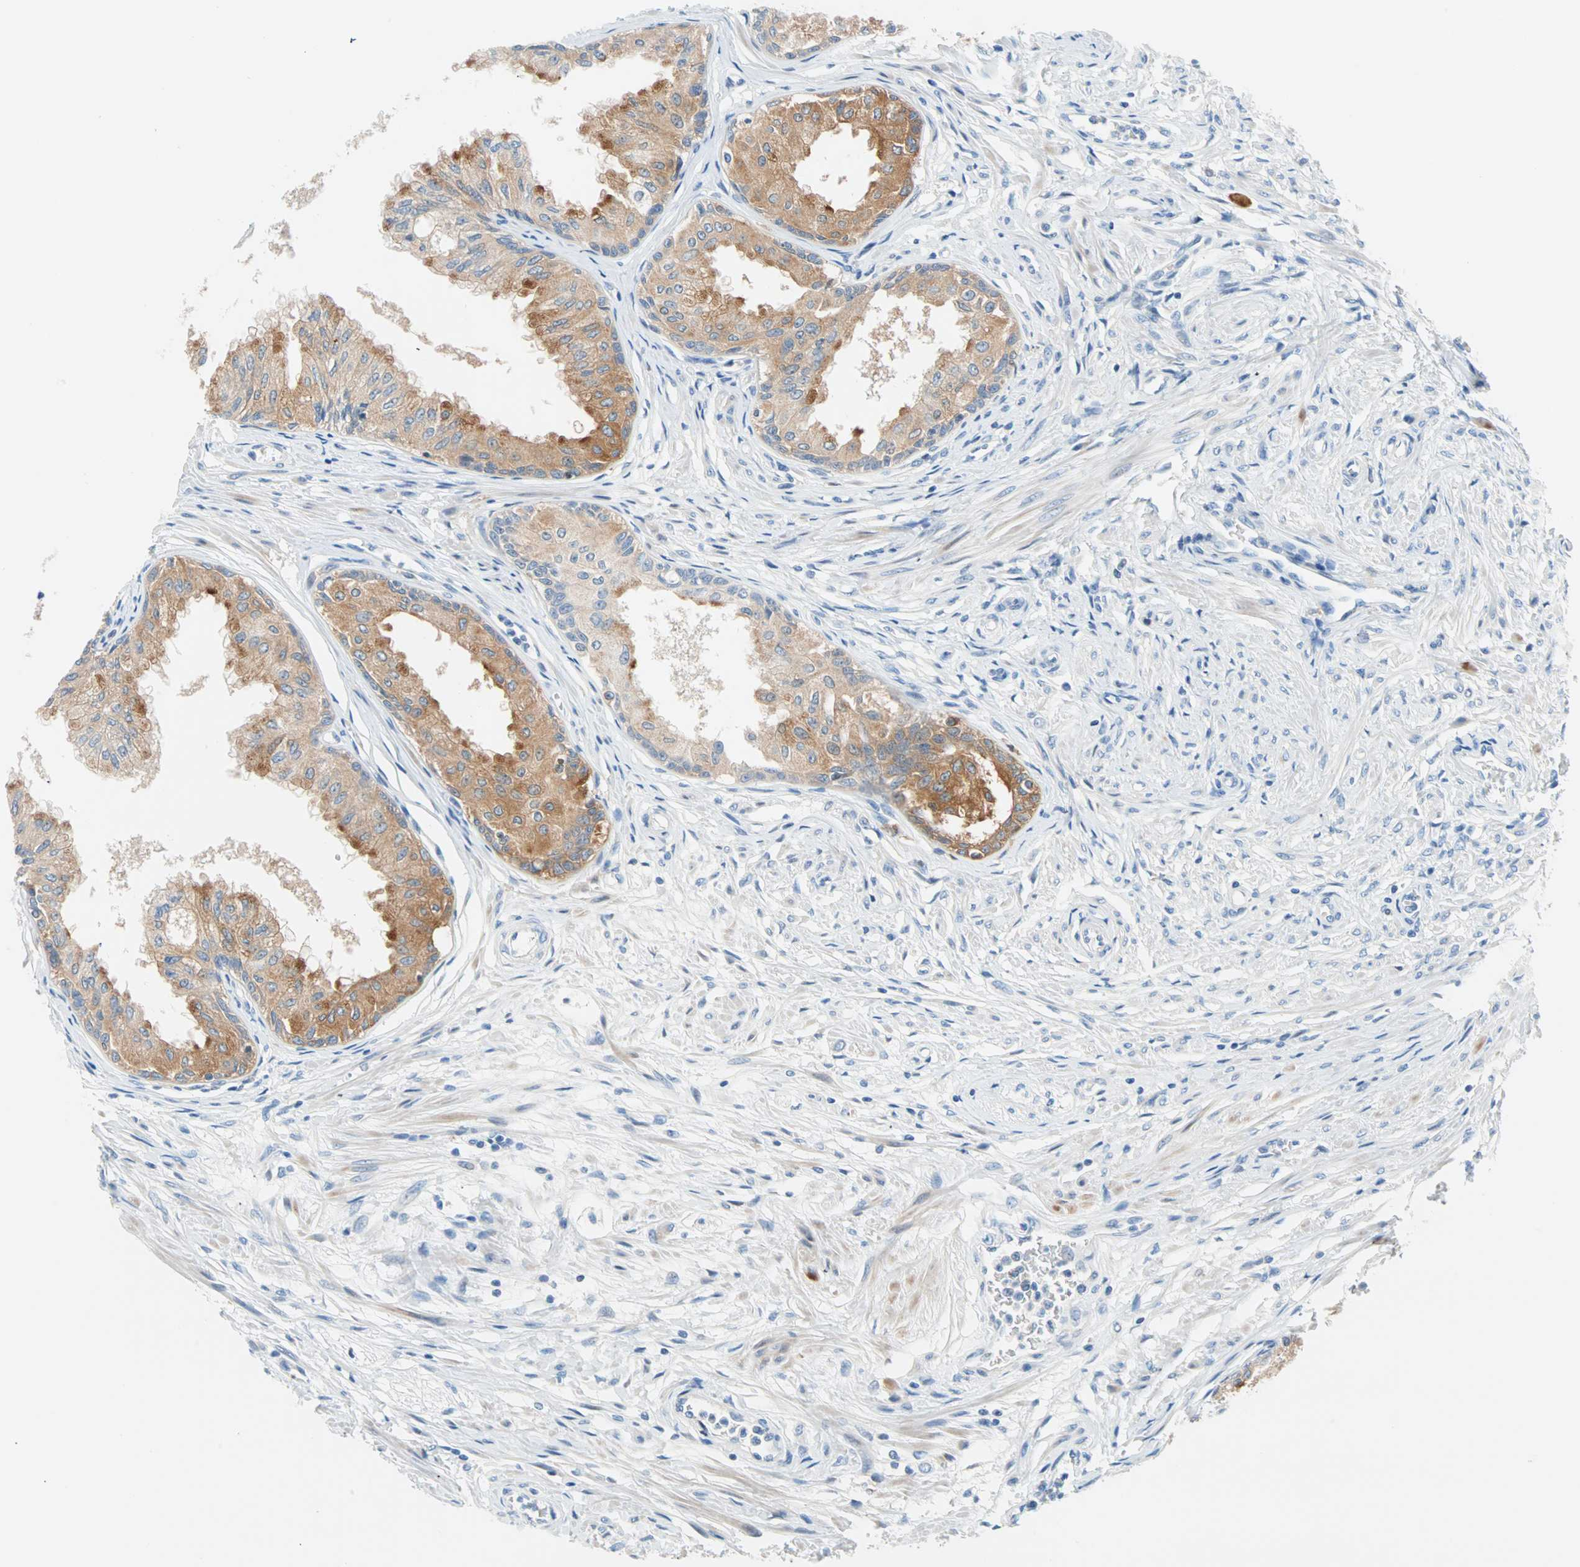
{"staining": {"intensity": "strong", "quantity": ">75%", "location": "cytoplasmic/membranous"}, "tissue": "prostate", "cell_type": "Glandular cells", "image_type": "normal", "snomed": [{"axis": "morphology", "description": "Normal tissue, NOS"}, {"axis": "topography", "description": "Prostate"}, {"axis": "topography", "description": "Seminal veicle"}], "caption": "High-power microscopy captured an immunohistochemistry (IHC) photomicrograph of normal prostate, revealing strong cytoplasmic/membranous staining in approximately >75% of glandular cells. (DAB (3,3'-diaminobenzidine) = brown stain, brightfield microscopy at high magnification).", "gene": "TMEM163", "patient": {"sex": "male", "age": 60}}